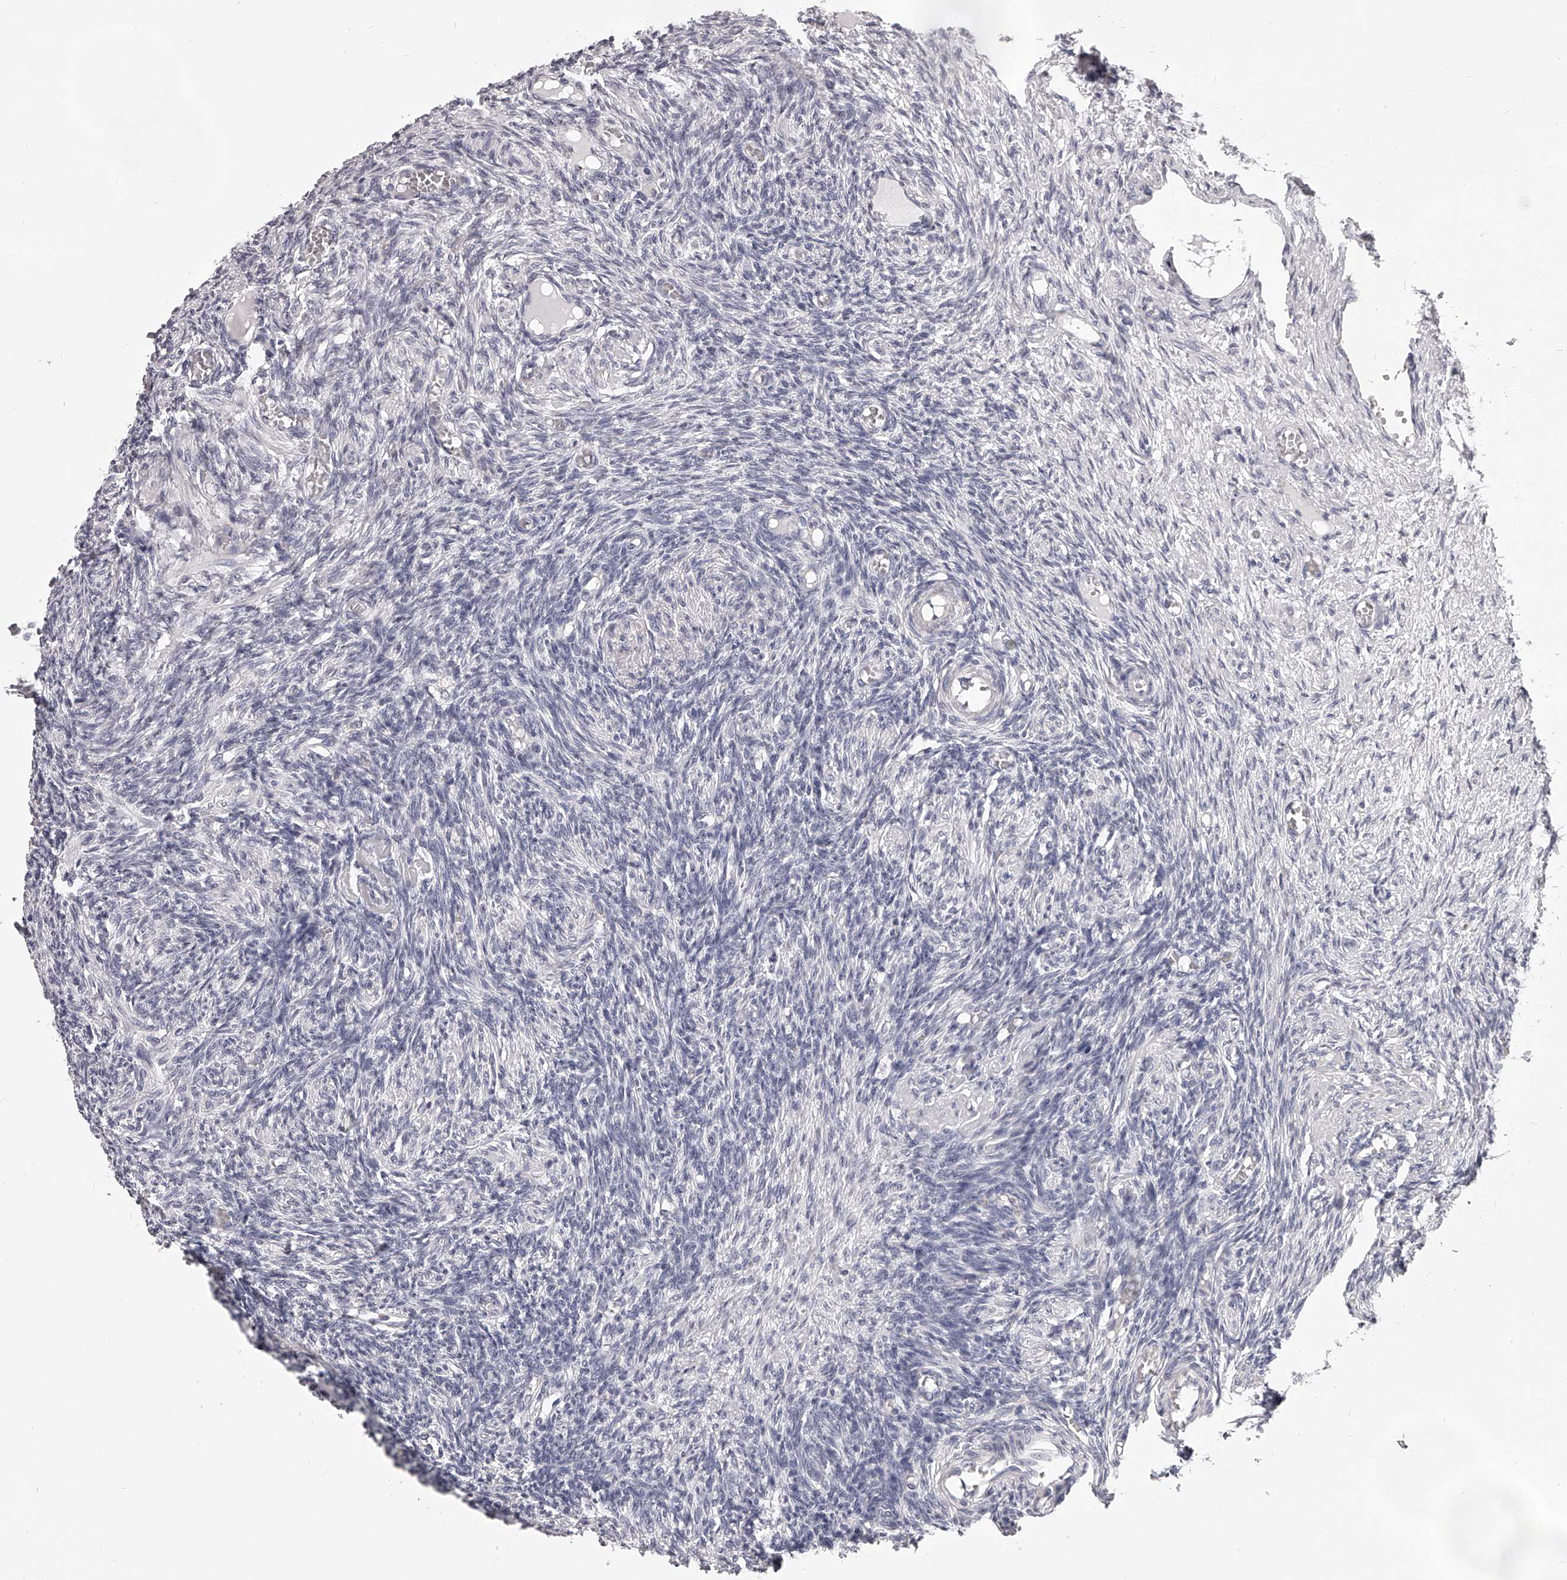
{"staining": {"intensity": "negative", "quantity": "none", "location": "none"}, "tissue": "ovary", "cell_type": "Ovarian stroma cells", "image_type": "normal", "snomed": [{"axis": "morphology", "description": "Normal tissue, NOS"}, {"axis": "topography", "description": "Ovary"}], "caption": "Immunohistochemistry (IHC) histopathology image of unremarkable ovary: human ovary stained with DAB (3,3'-diaminobenzidine) displays no significant protein expression in ovarian stroma cells. Nuclei are stained in blue.", "gene": "DMRT1", "patient": {"sex": "female", "age": 27}}